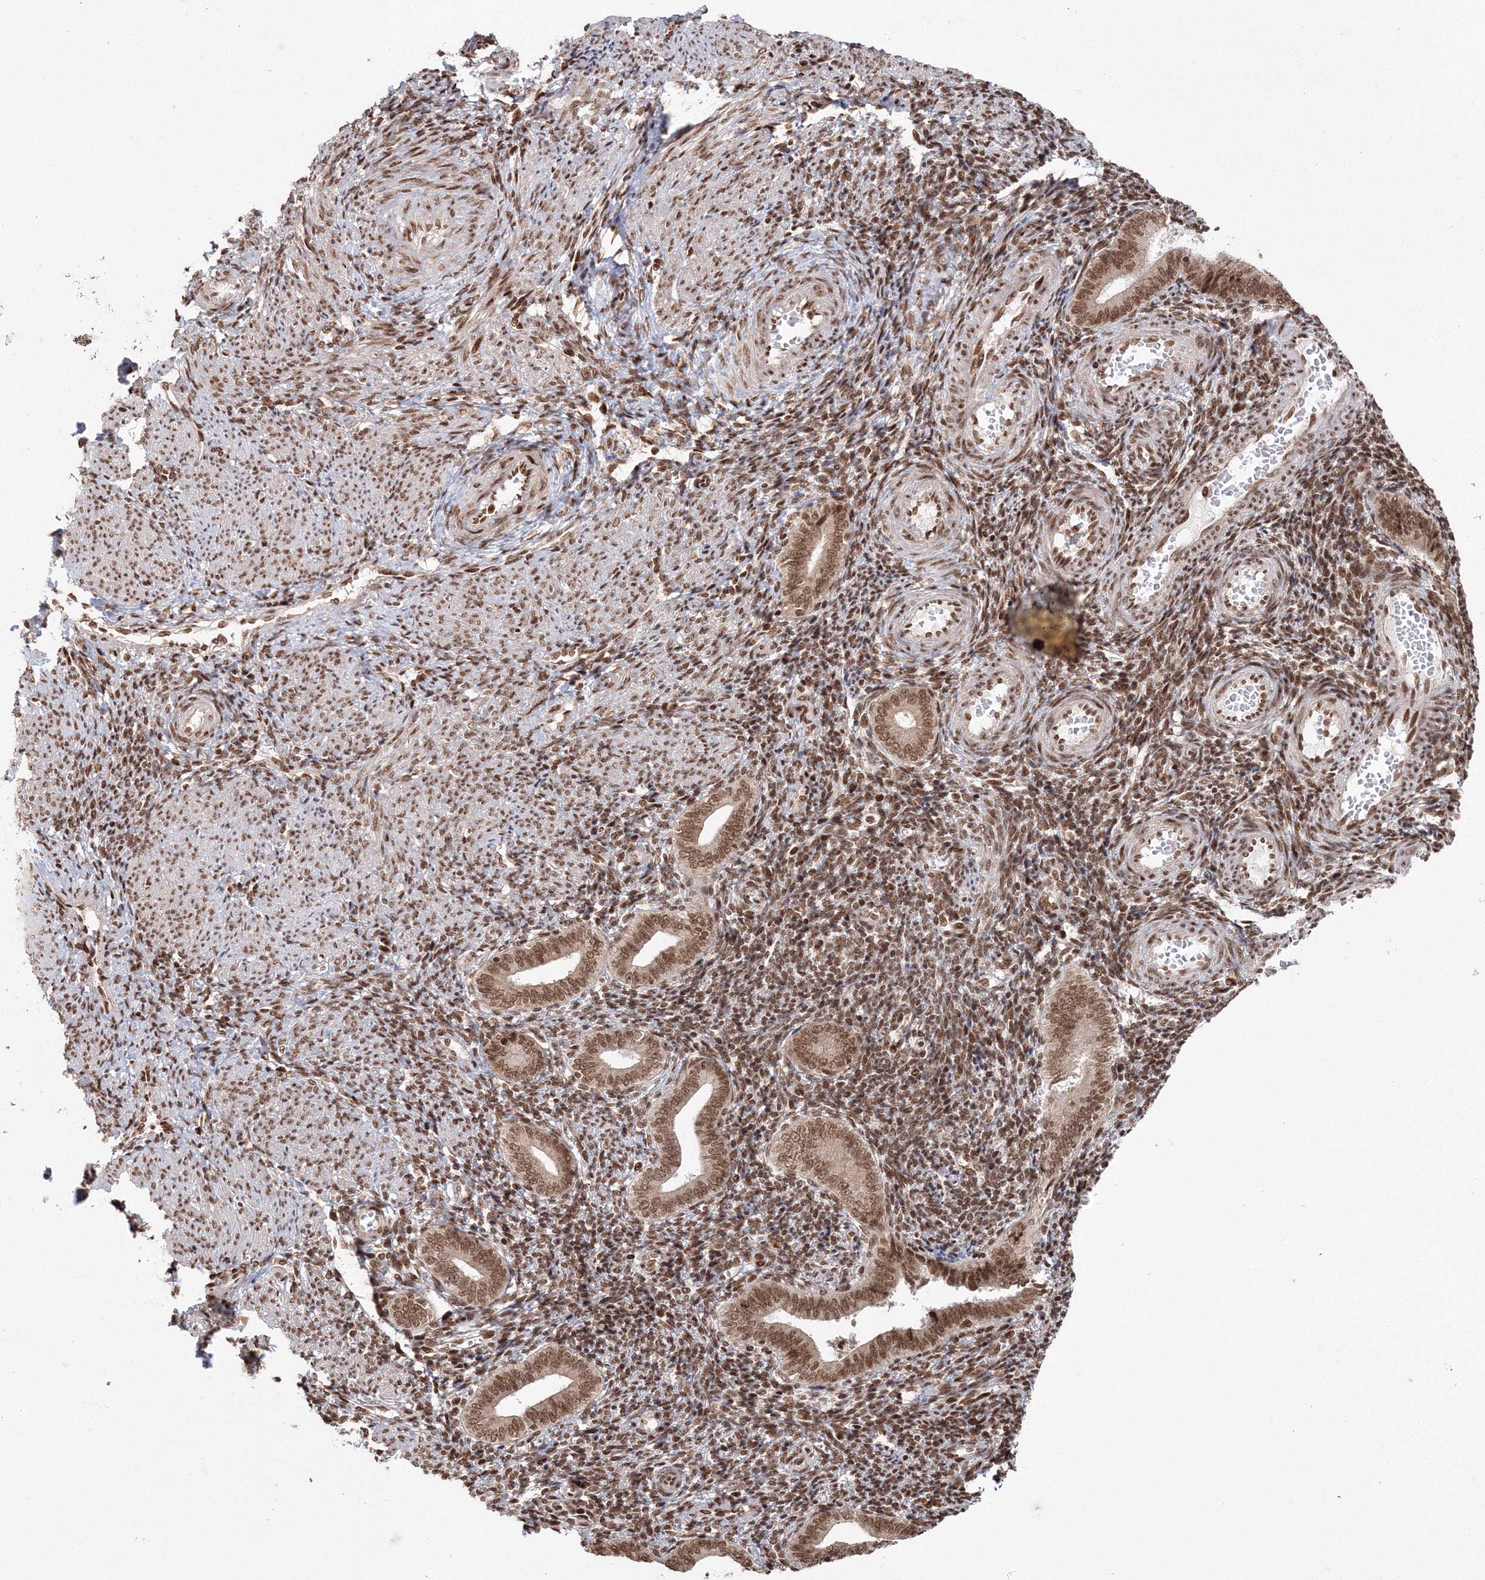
{"staining": {"intensity": "strong", "quantity": ">75%", "location": "nuclear"}, "tissue": "endometrium", "cell_type": "Cells in endometrial stroma", "image_type": "normal", "snomed": [{"axis": "morphology", "description": "Normal tissue, NOS"}, {"axis": "topography", "description": "Uterus"}, {"axis": "topography", "description": "Endometrium"}], "caption": "Protein expression analysis of unremarkable endometrium shows strong nuclear positivity in approximately >75% of cells in endometrial stroma.", "gene": "KIF20A", "patient": {"sex": "female", "age": 33}}